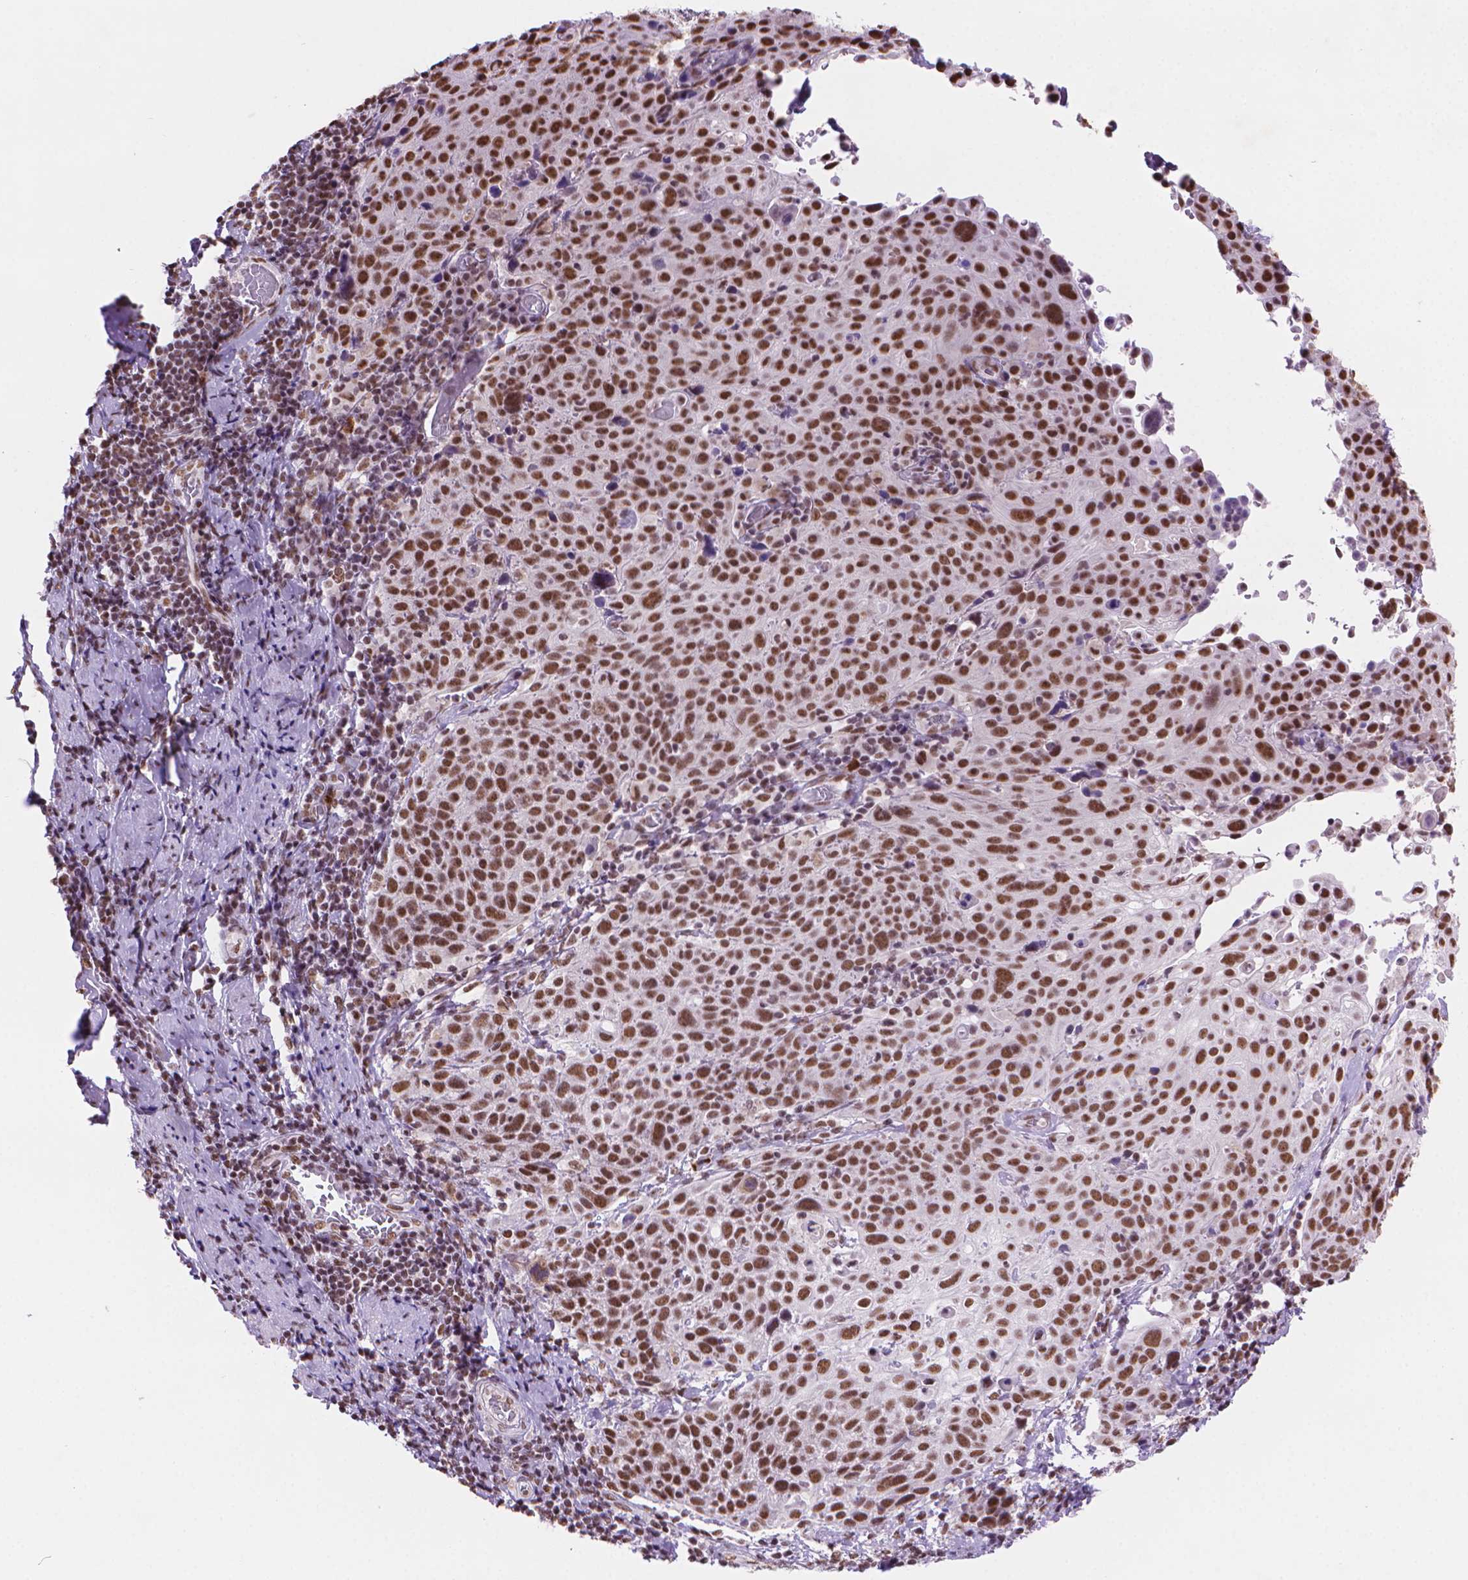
{"staining": {"intensity": "strong", "quantity": ">75%", "location": "nuclear"}, "tissue": "cervical cancer", "cell_type": "Tumor cells", "image_type": "cancer", "snomed": [{"axis": "morphology", "description": "Squamous cell carcinoma, NOS"}, {"axis": "topography", "description": "Cervix"}], "caption": "Squamous cell carcinoma (cervical) stained with DAB (3,3'-diaminobenzidine) immunohistochemistry exhibits high levels of strong nuclear positivity in about >75% of tumor cells.", "gene": "RPA4", "patient": {"sex": "female", "age": 61}}